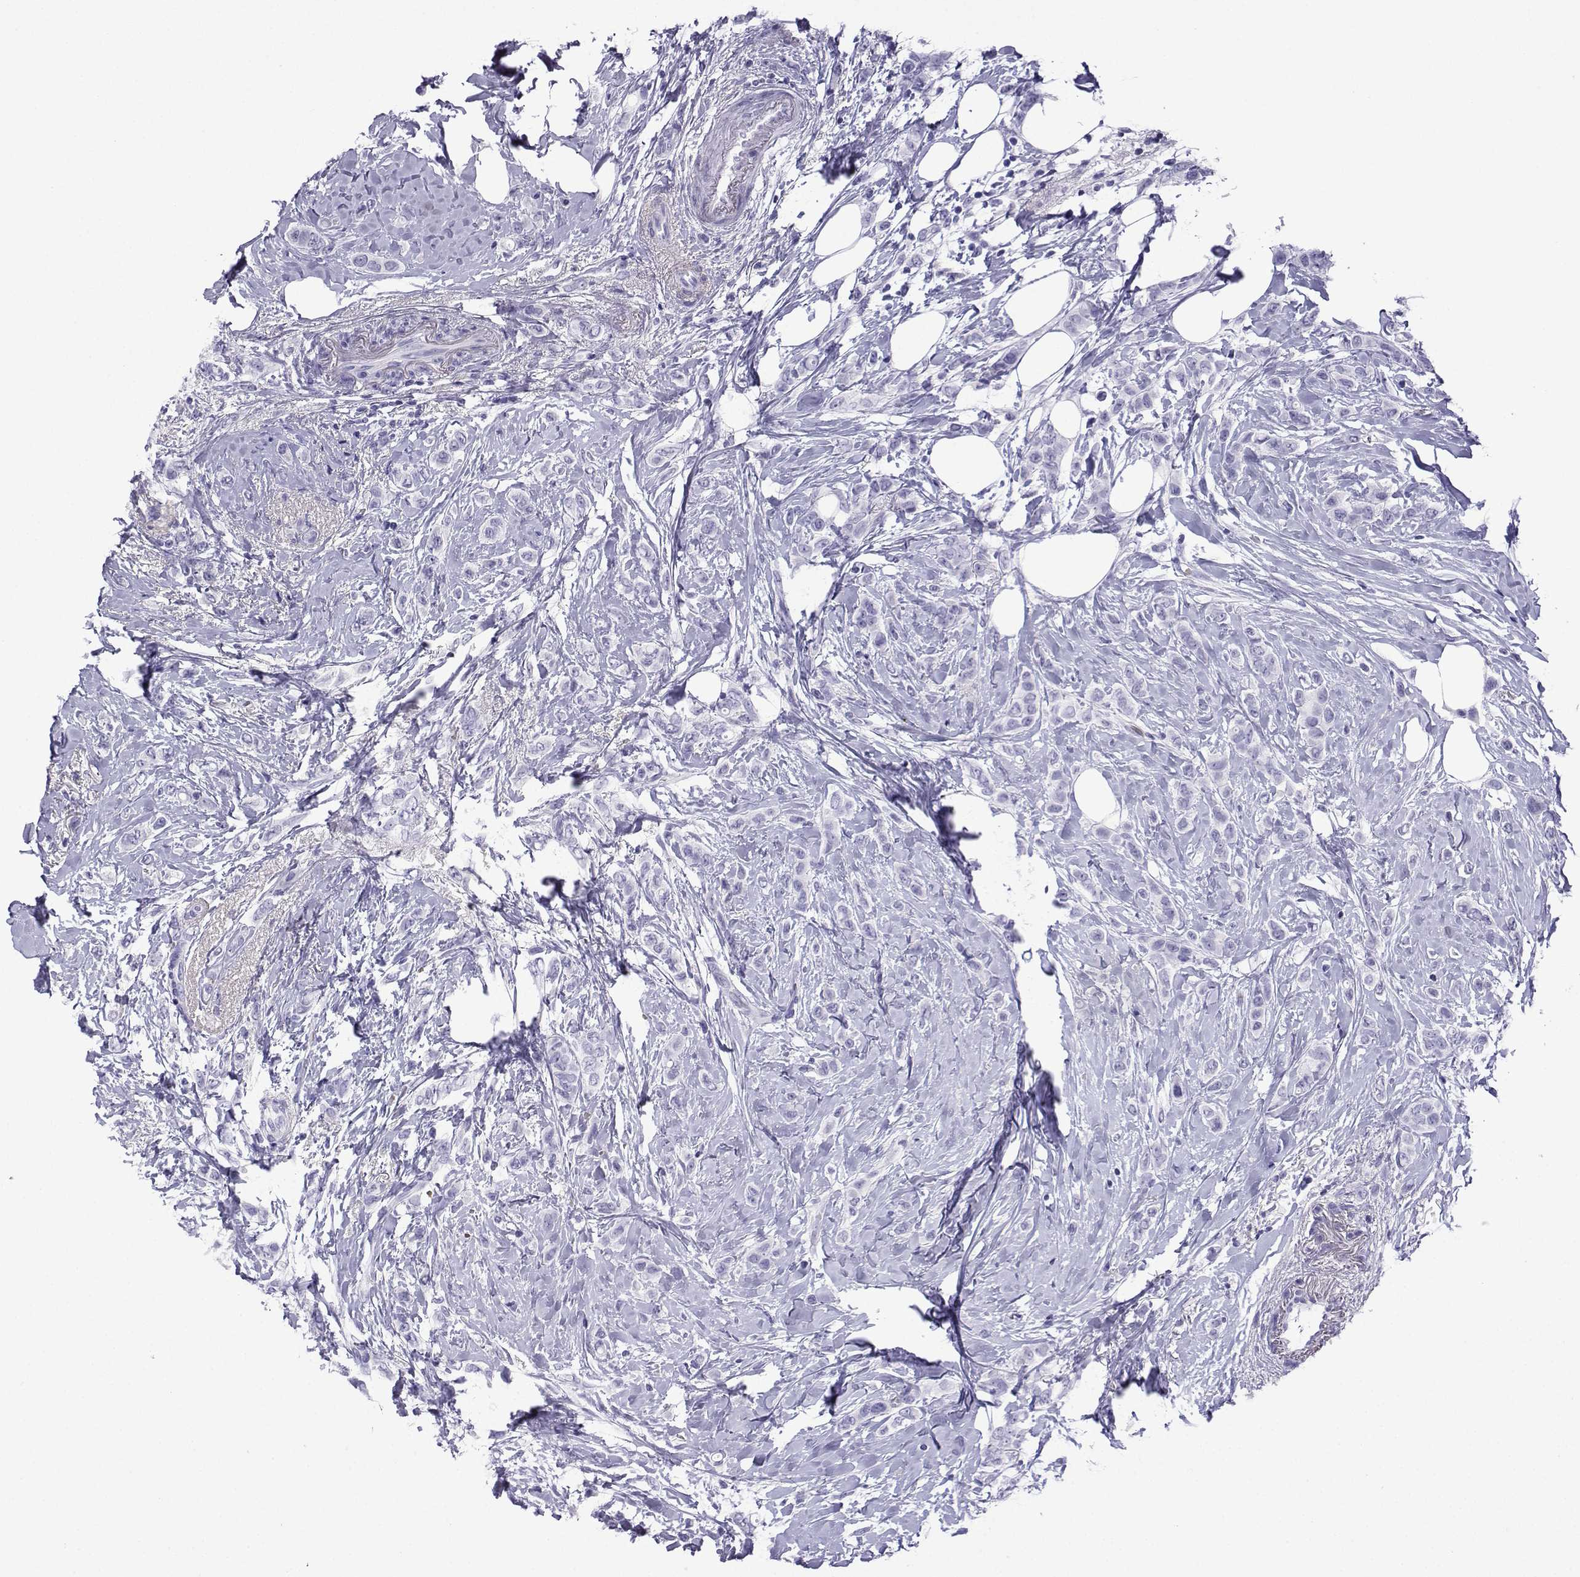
{"staining": {"intensity": "negative", "quantity": "none", "location": "none"}, "tissue": "breast cancer", "cell_type": "Tumor cells", "image_type": "cancer", "snomed": [{"axis": "morphology", "description": "Lobular carcinoma"}, {"axis": "topography", "description": "Breast"}], "caption": "High magnification brightfield microscopy of breast cancer stained with DAB (brown) and counterstained with hematoxylin (blue): tumor cells show no significant positivity.", "gene": "TRIM46", "patient": {"sex": "female", "age": 66}}